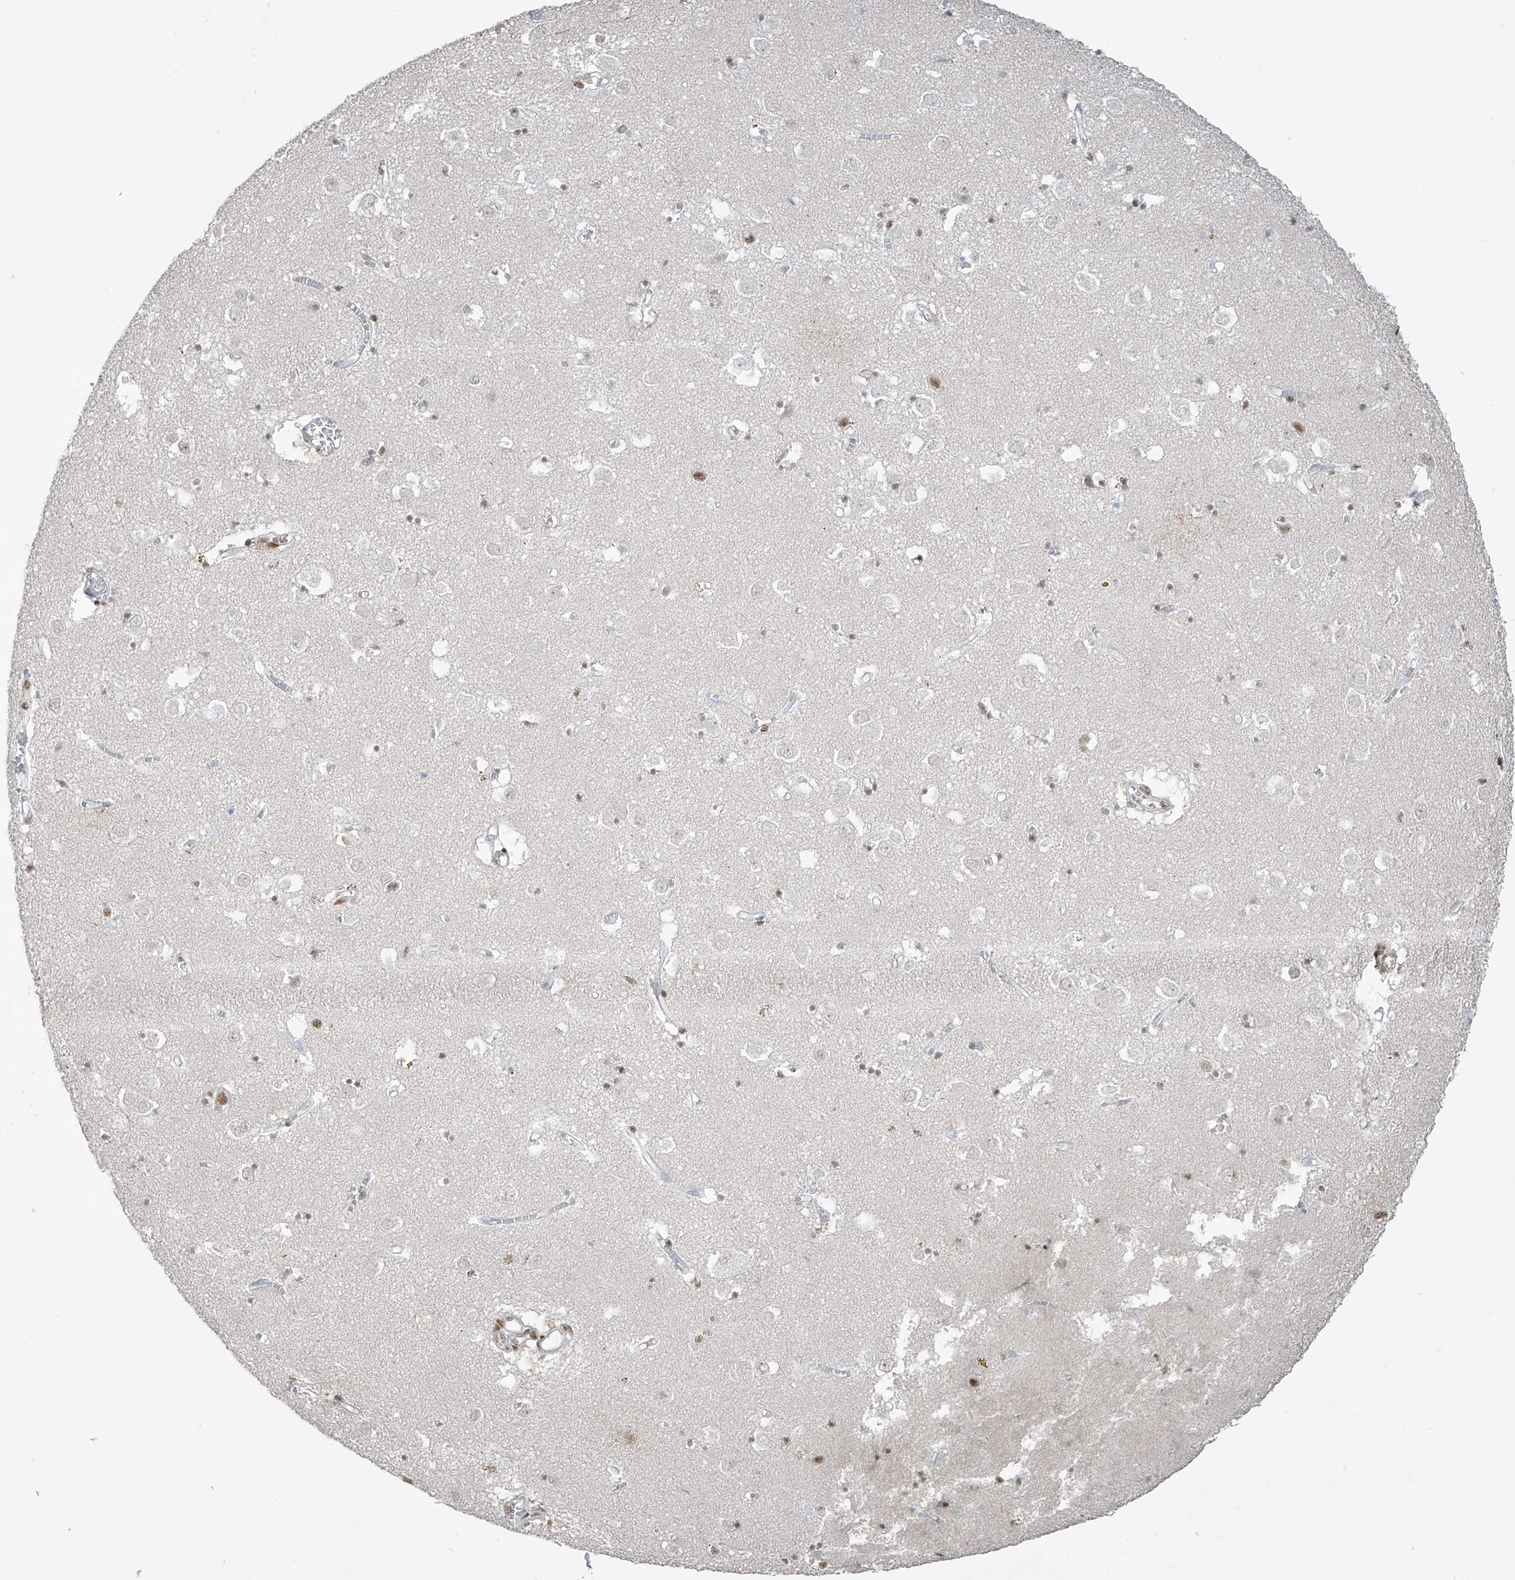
{"staining": {"intensity": "moderate", "quantity": "25%-75%", "location": "nuclear"}, "tissue": "caudate", "cell_type": "Glial cells", "image_type": "normal", "snomed": [{"axis": "morphology", "description": "Normal tissue, NOS"}, {"axis": "topography", "description": "Lateral ventricle wall"}], "caption": "High-magnification brightfield microscopy of benign caudate stained with DAB (3,3'-diaminobenzidine) (brown) and counterstained with hematoxylin (blue). glial cells exhibit moderate nuclear staining is seen in about25%-75% of cells. (DAB IHC, brown staining for protein, blue staining for nuclei).", "gene": "MS4A6A", "patient": {"sex": "male", "age": 70}}